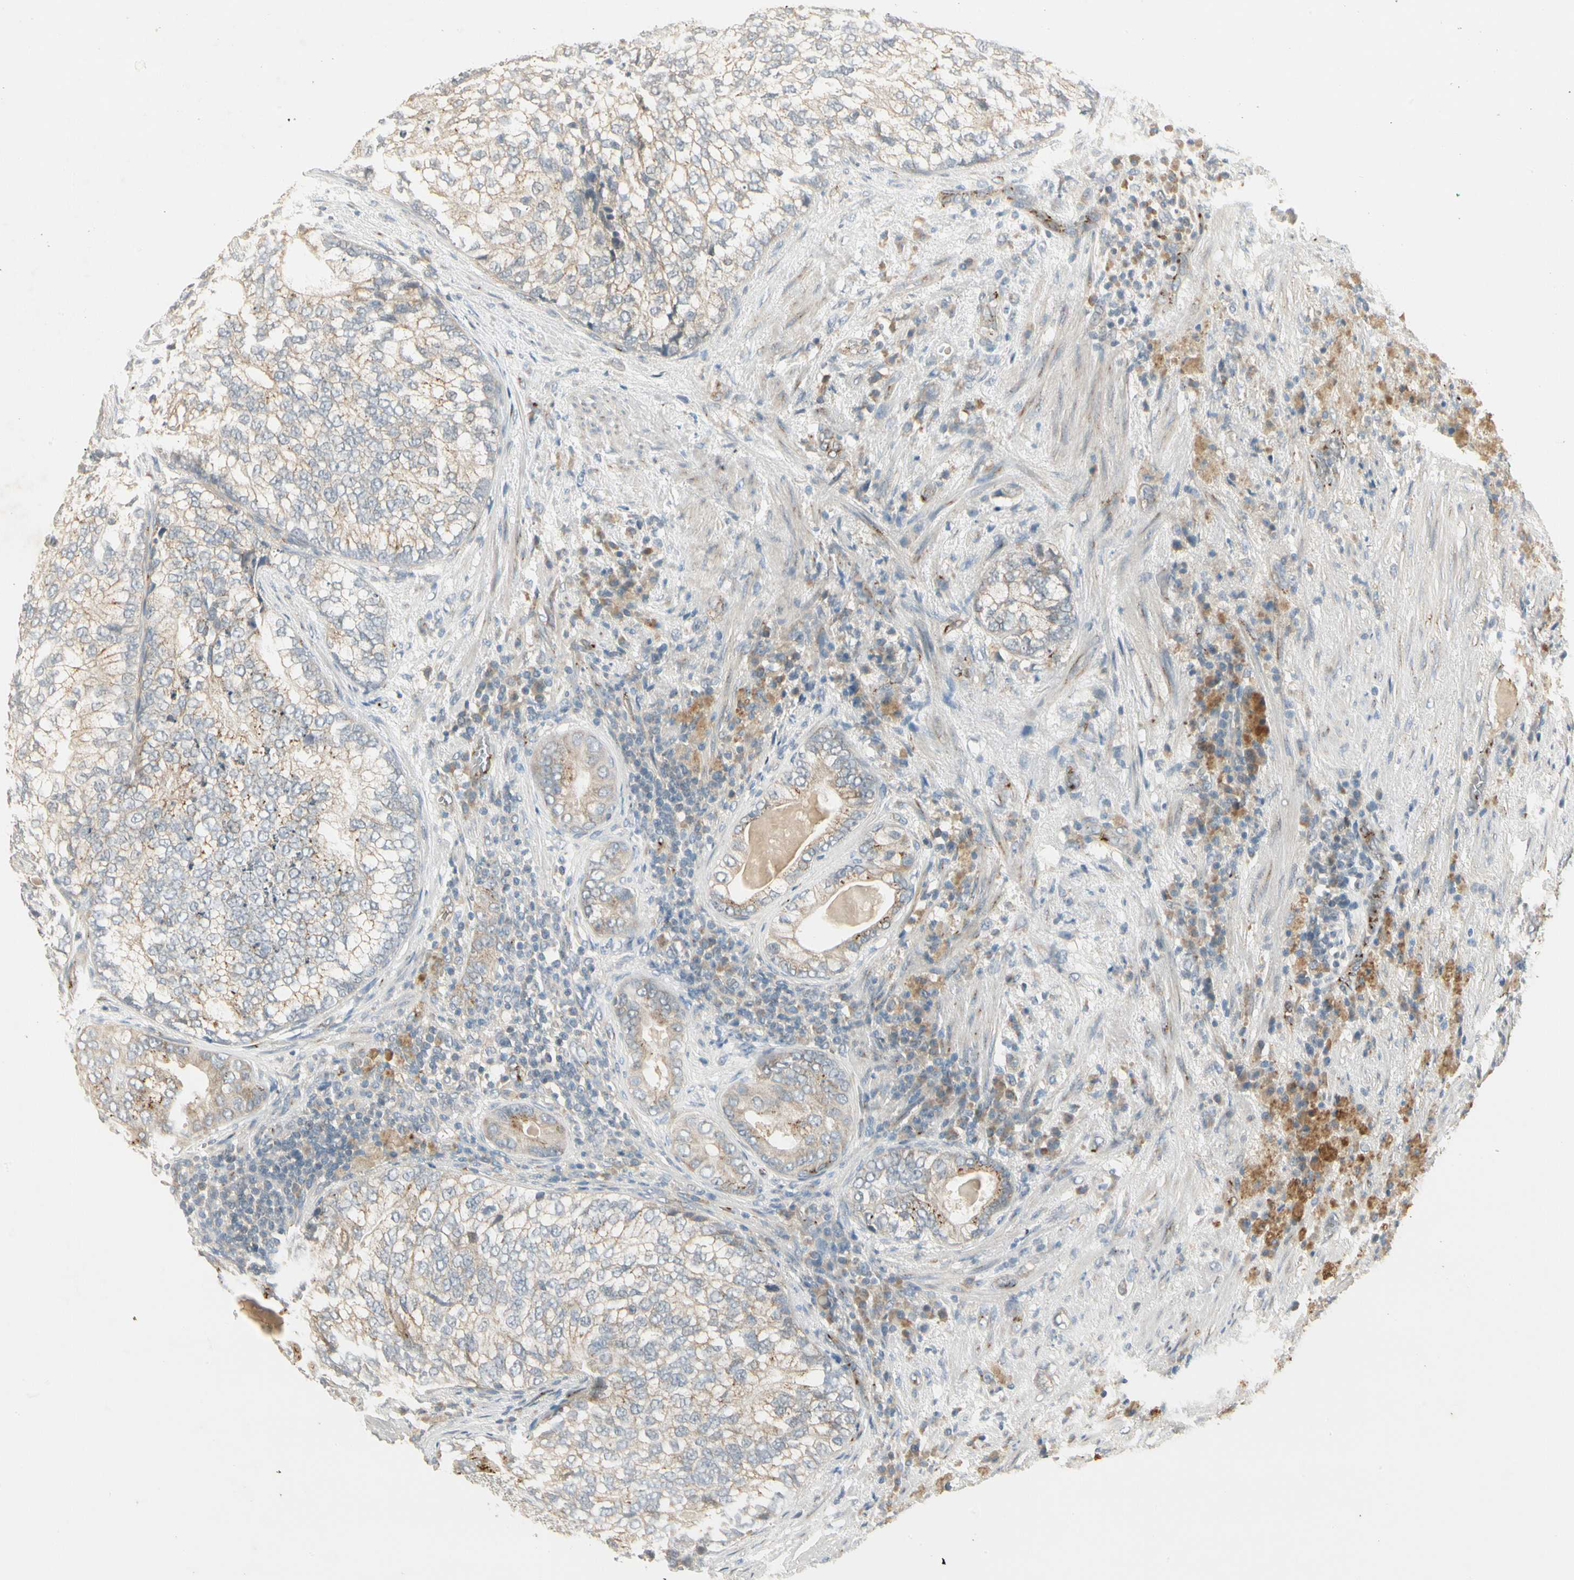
{"staining": {"intensity": "weak", "quantity": "<25%", "location": "cytoplasmic/membranous"}, "tissue": "prostate cancer", "cell_type": "Tumor cells", "image_type": "cancer", "snomed": [{"axis": "morphology", "description": "Adenocarcinoma, High grade"}, {"axis": "topography", "description": "Prostate"}], "caption": "A micrograph of prostate high-grade adenocarcinoma stained for a protein displays no brown staining in tumor cells.", "gene": "MANSC1", "patient": {"sex": "male", "age": 66}}